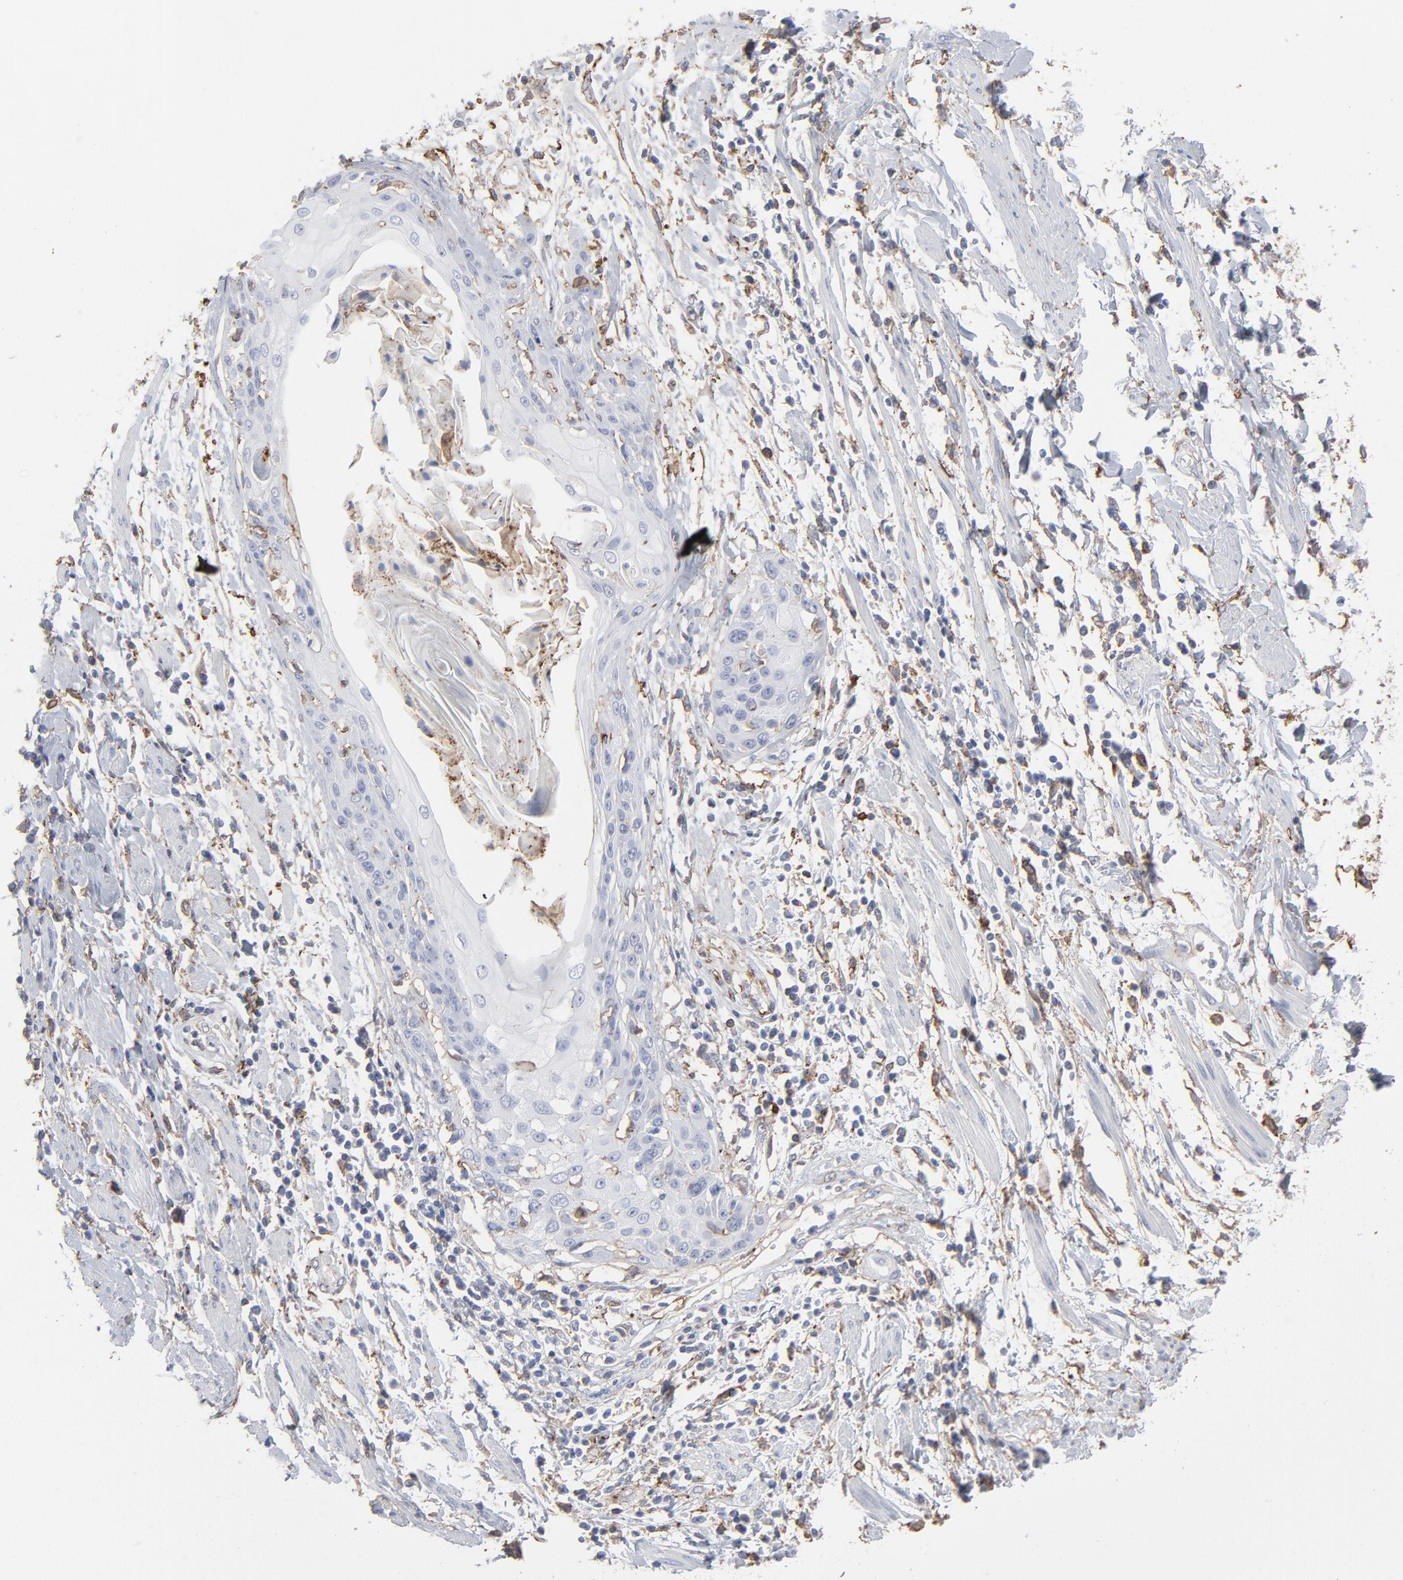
{"staining": {"intensity": "weak", "quantity": "<25%", "location": "cytoplasmic/membranous"}, "tissue": "cervical cancer", "cell_type": "Tumor cells", "image_type": "cancer", "snomed": [{"axis": "morphology", "description": "Squamous cell carcinoma, NOS"}, {"axis": "topography", "description": "Cervix"}], "caption": "An immunohistochemistry (IHC) image of squamous cell carcinoma (cervical) is shown. There is no staining in tumor cells of squamous cell carcinoma (cervical).", "gene": "ANXA5", "patient": {"sex": "female", "age": 57}}